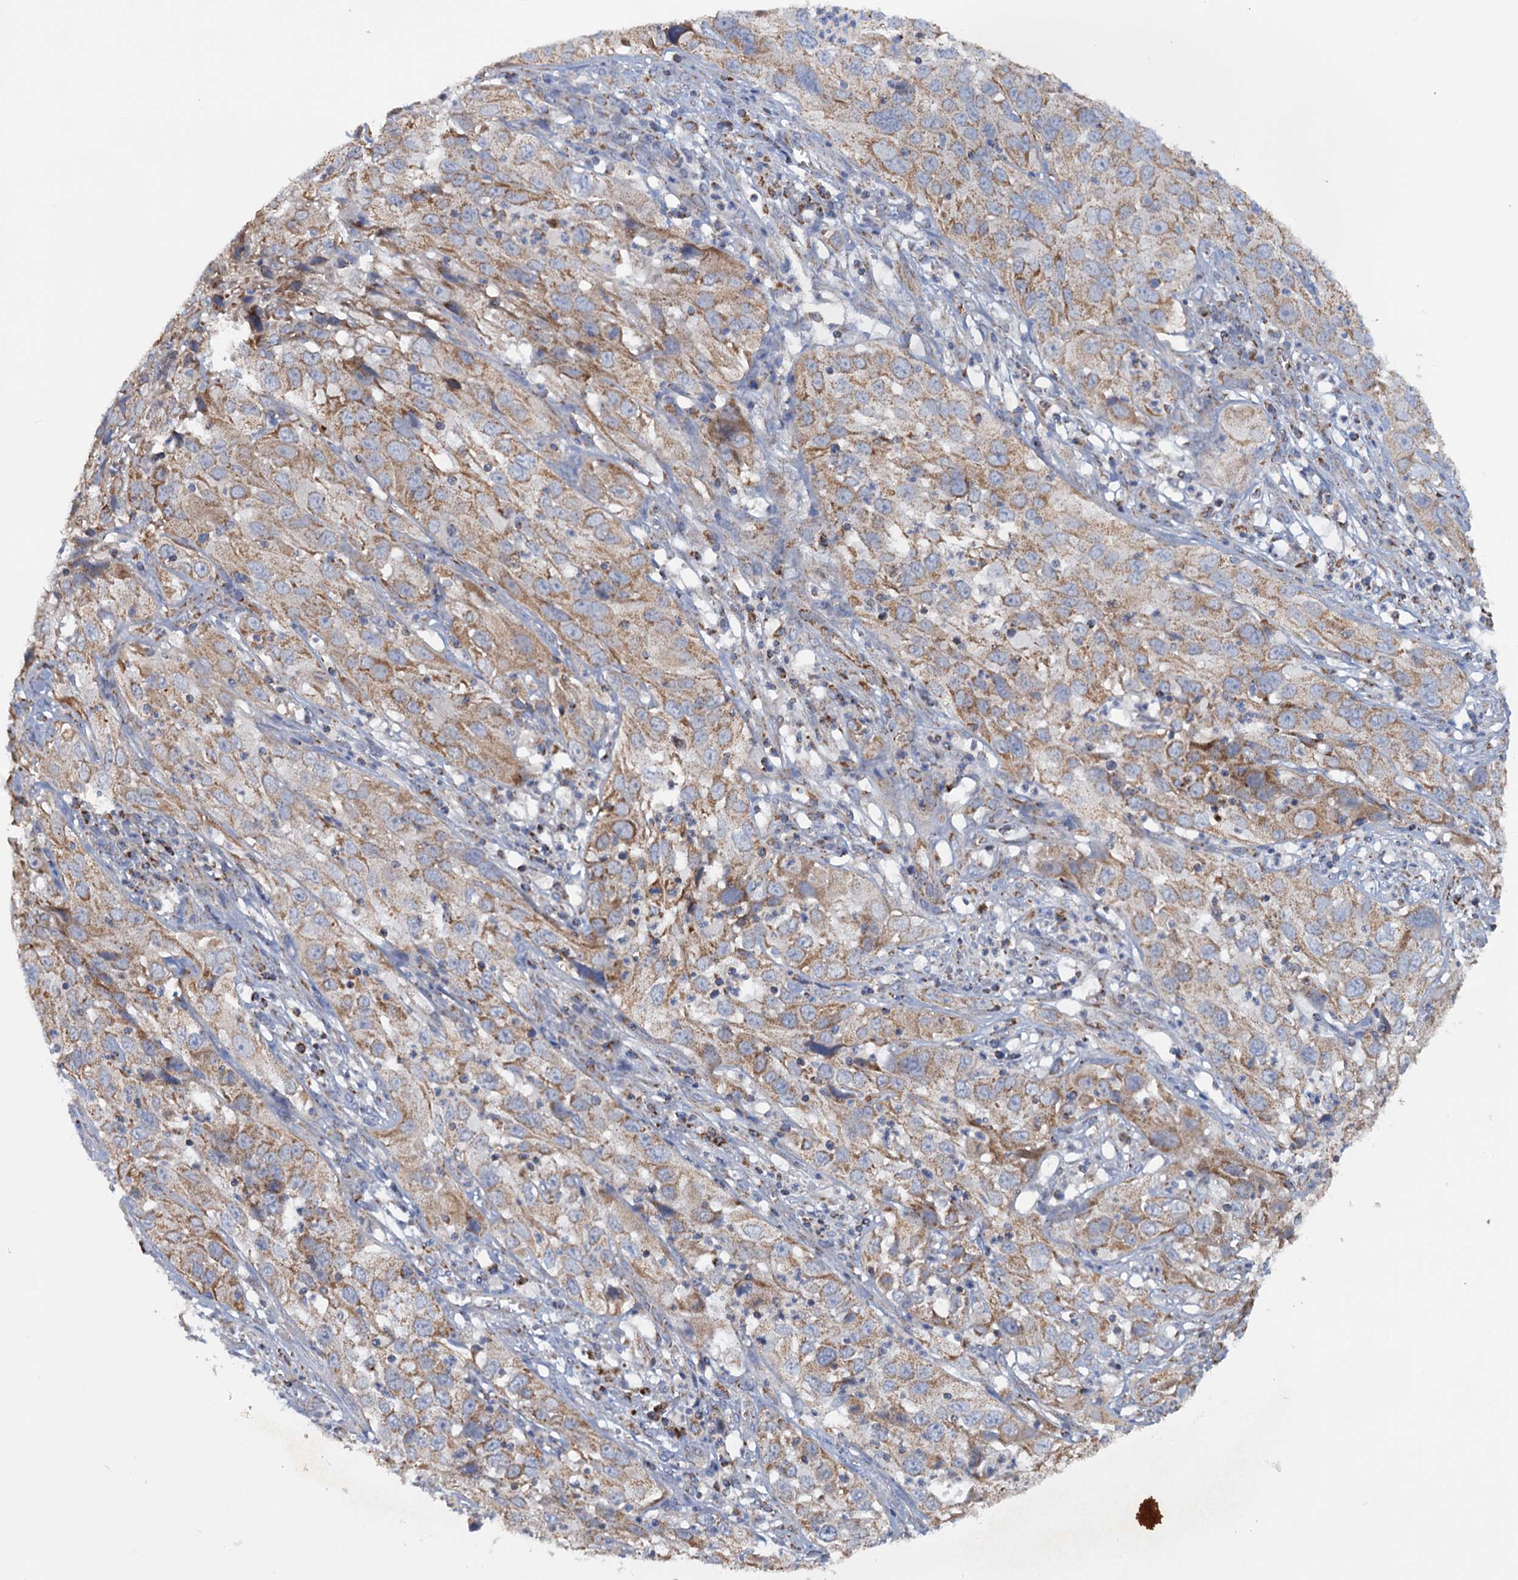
{"staining": {"intensity": "moderate", "quantity": ">75%", "location": "cytoplasmic/membranous"}, "tissue": "cervical cancer", "cell_type": "Tumor cells", "image_type": "cancer", "snomed": [{"axis": "morphology", "description": "Squamous cell carcinoma, NOS"}, {"axis": "topography", "description": "Cervix"}], "caption": "Immunohistochemistry image of human cervical squamous cell carcinoma stained for a protein (brown), which shows medium levels of moderate cytoplasmic/membranous staining in approximately >75% of tumor cells.", "gene": "GTPBP3", "patient": {"sex": "female", "age": 32}}